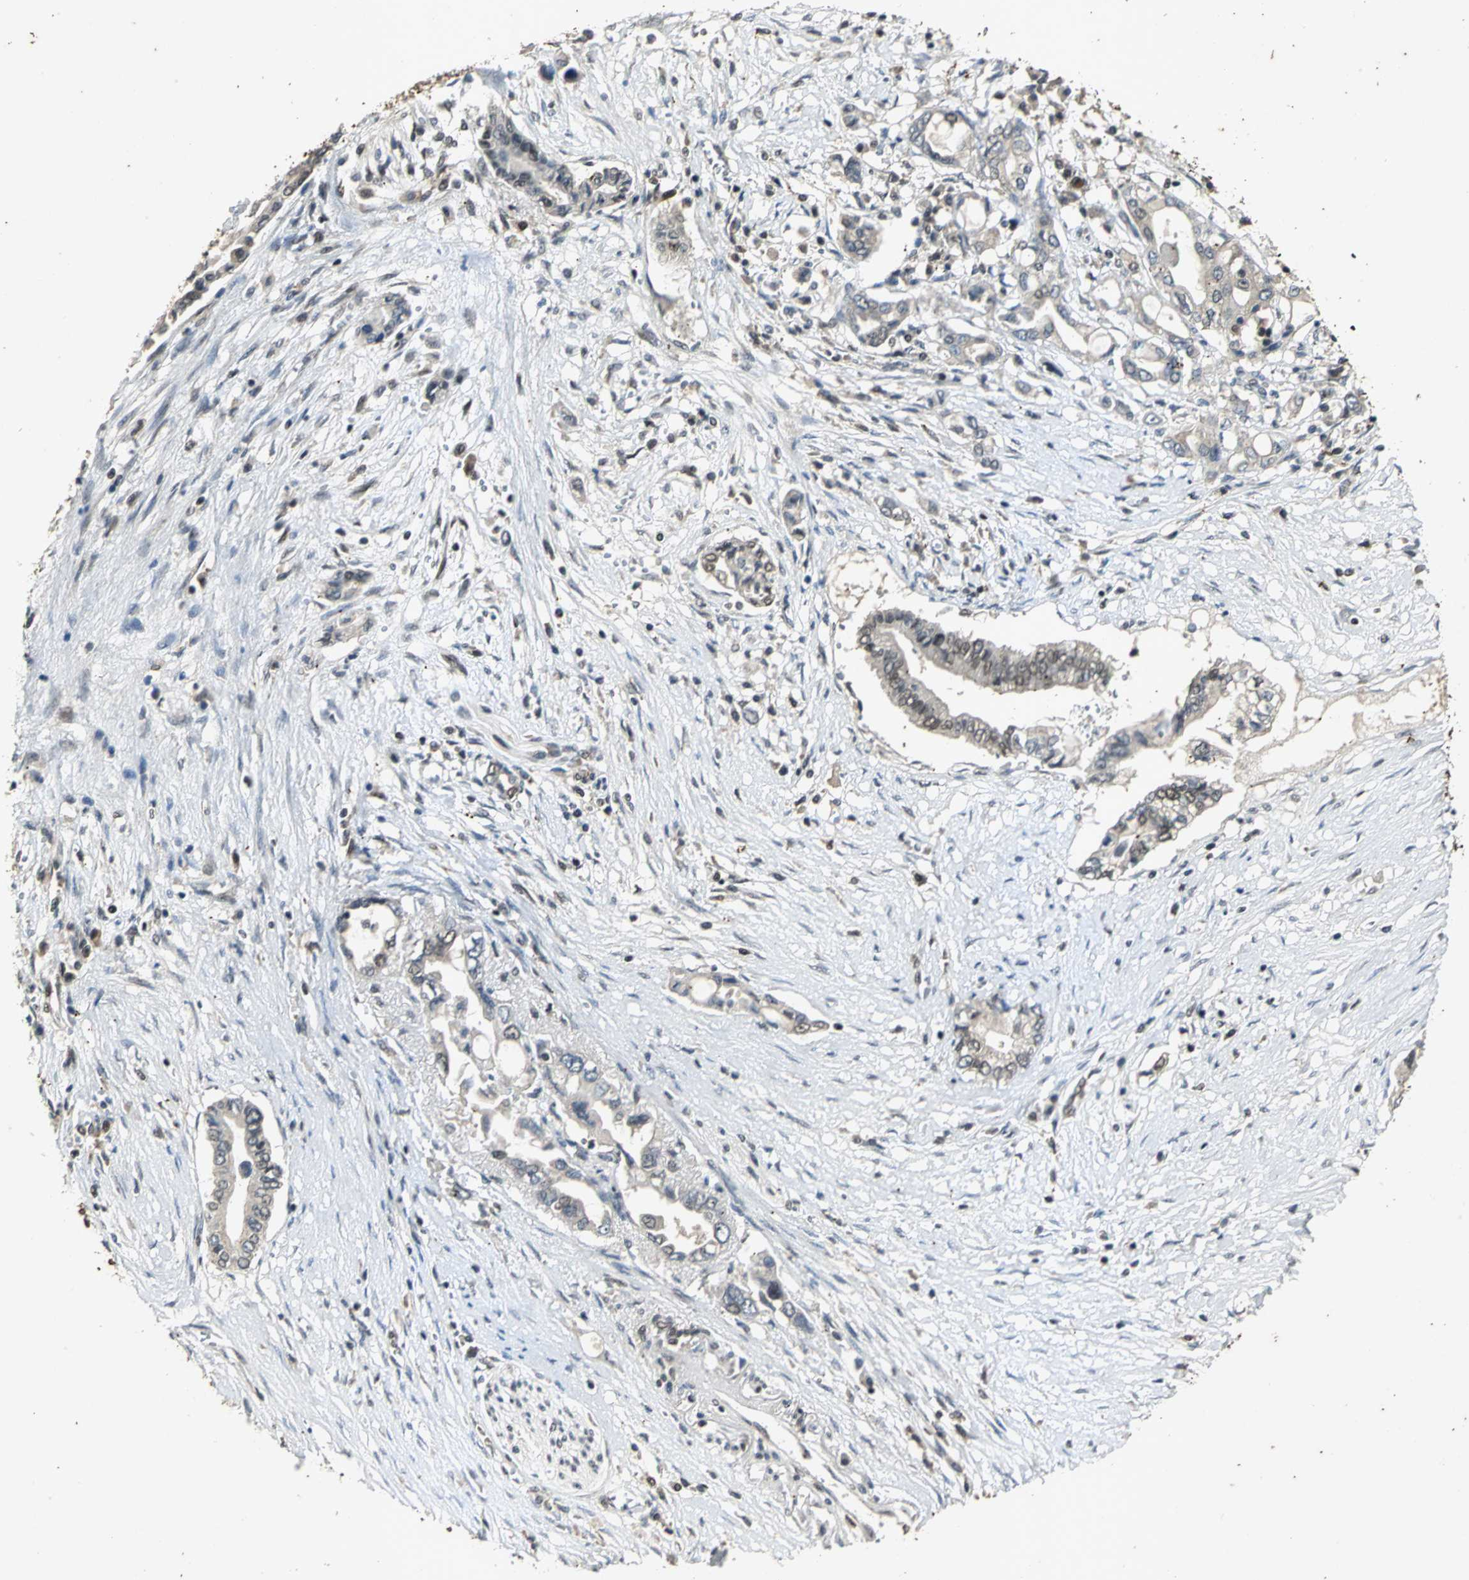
{"staining": {"intensity": "weak", "quantity": "<25%", "location": "cytoplasmic/membranous"}, "tissue": "pancreatic cancer", "cell_type": "Tumor cells", "image_type": "cancer", "snomed": [{"axis": "morphology", "description": "Adenocarcinoma, NOS"}, {"axis": "topography", "description": "Pancreas"}], "caption": "Pancreatic cancer (adenocarcinoma) was stained to show a protein in brown. There is no significant staining in tumor cells.", "gene": "NOTCH3", "patient": {"sex": "female", "age": 57}}